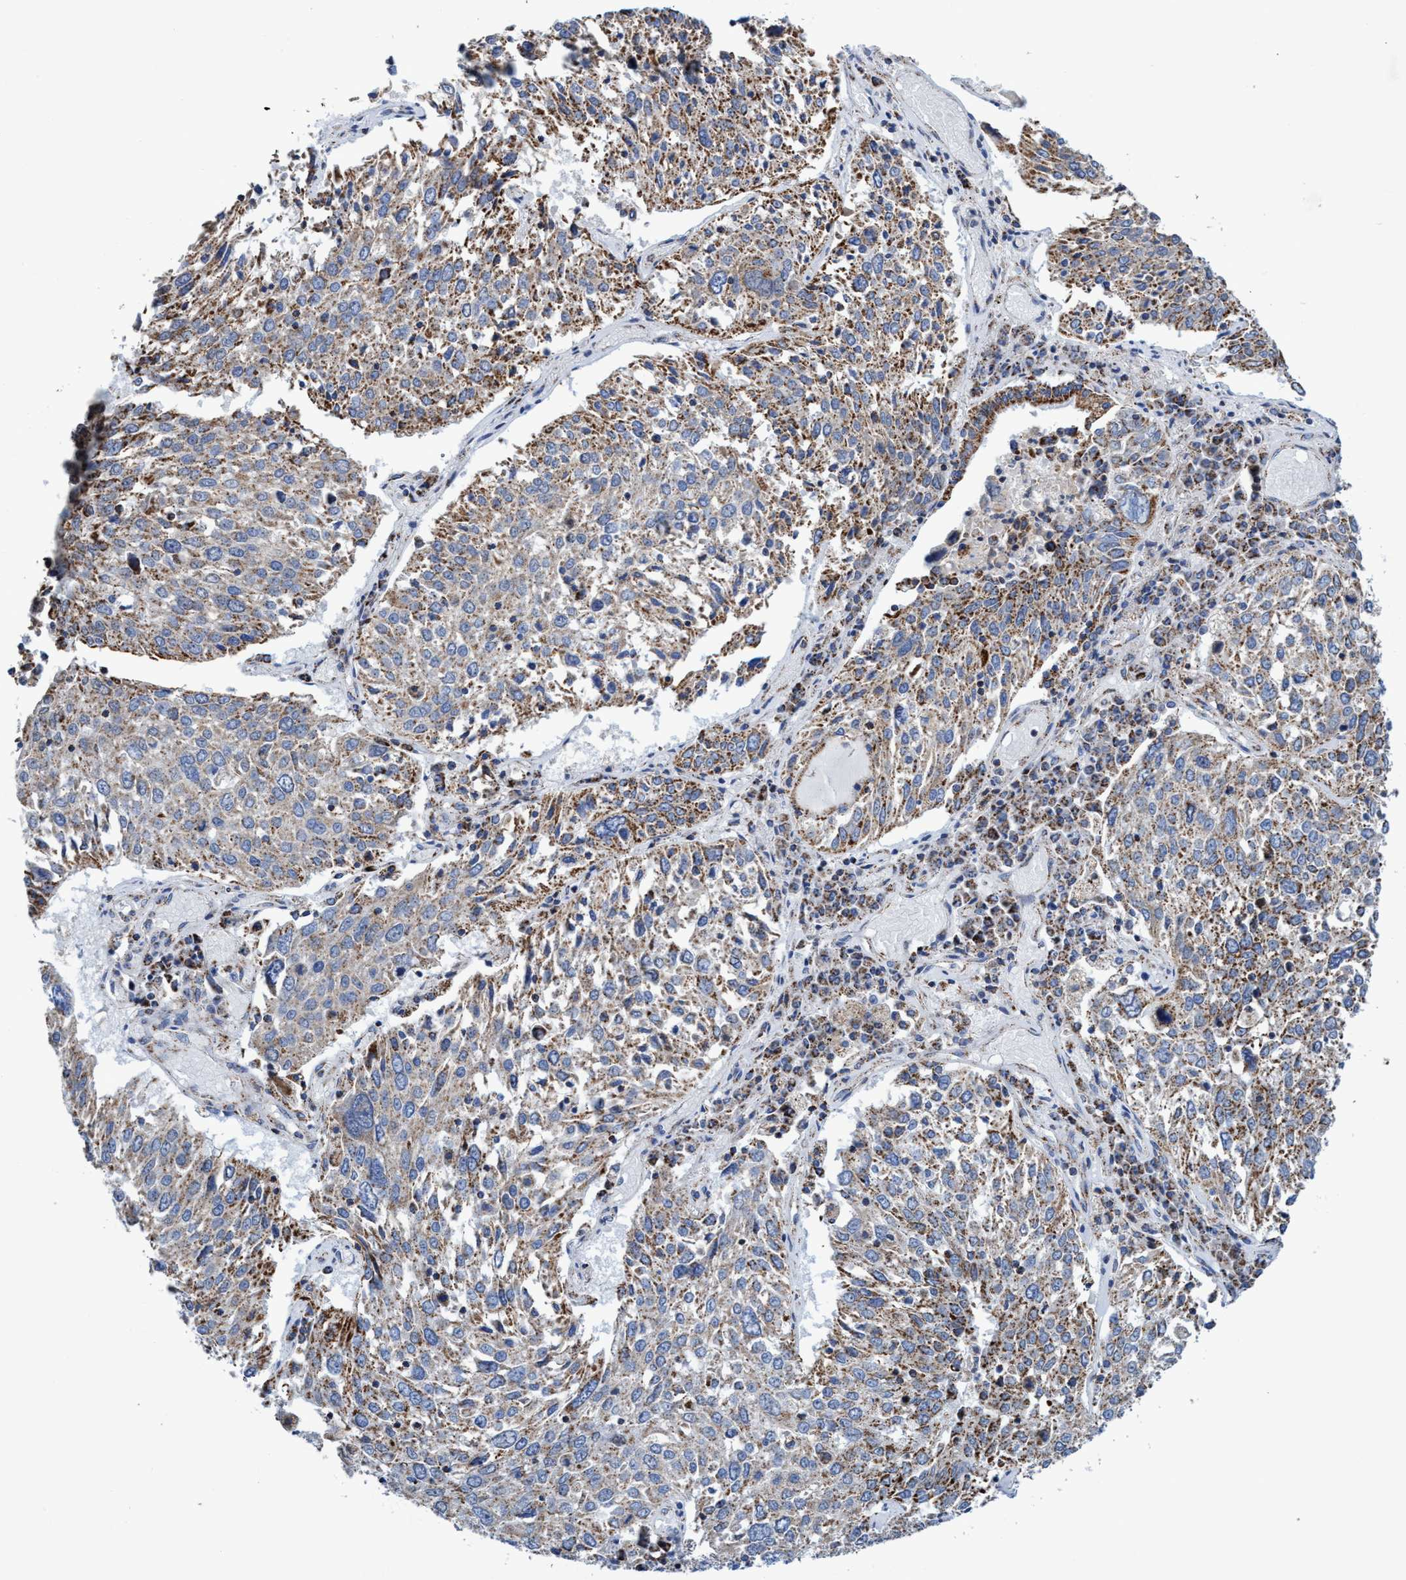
{"staining": {"intensity": "moderate", "quantity": ">75%", "location": "cytoplasmic/membranous"}, "tissue": "lung cancer", "cell_type": "Tumor cells", "image_type": "cancer", "snomed": [{"axis": "morphology", "description": "Squamous cell carcinoma, NOS"}, {"axis": "topography", "description": "Lung"}], "caption": "Lung squamous cell carcinoma stained with DAB (3,3'-diaminobenzidine) immunohistochemistry (IHC) exhibits medium levels of moderate cytoplasmic/membranous positivity in about >75% of tumor cells. Immunohistochemistry (ihc) stains the protein in brown and the nuclei are stained blue.", "gene": "ZNF750", "patient": {"sex": "male", "age": 65}}